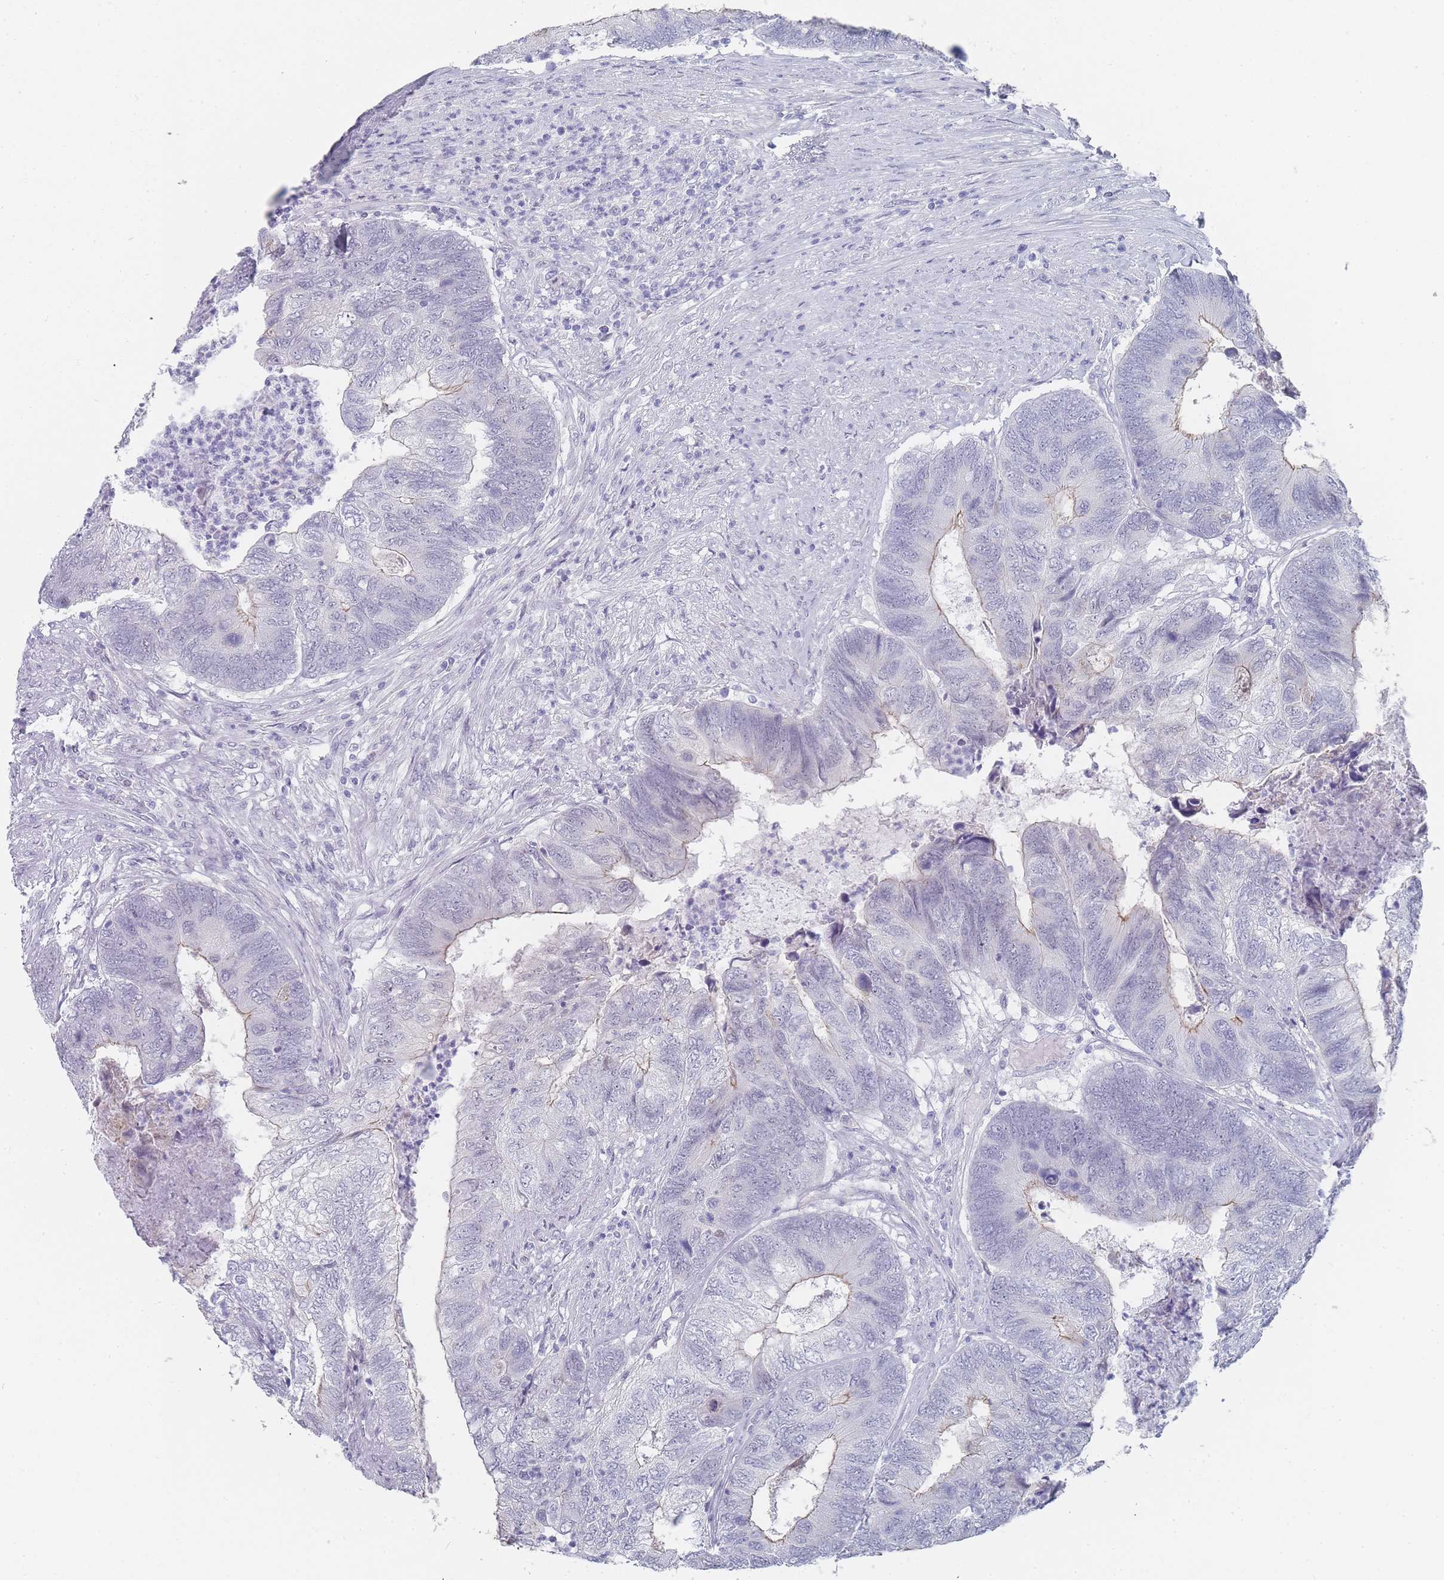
{"staining": {"intensity": "negative", "quantity": "none", "location": "none"}, "tissue": "colorectal cancer", "cell_type": "Tumor cells", "image_type": "cancer", "snomed": [{"axis": "morphology", "description": "Adenocarcinoma, NOS"}, {"axis": "topography", "description": "Colon"}], "caption": "Colorectal cancer (adenocarcinoma) stained for a protein using IHC demonstrates no staining tumor cells.", "gene": "IMPG1", "patient": {"sex": "female", "age": 67}}